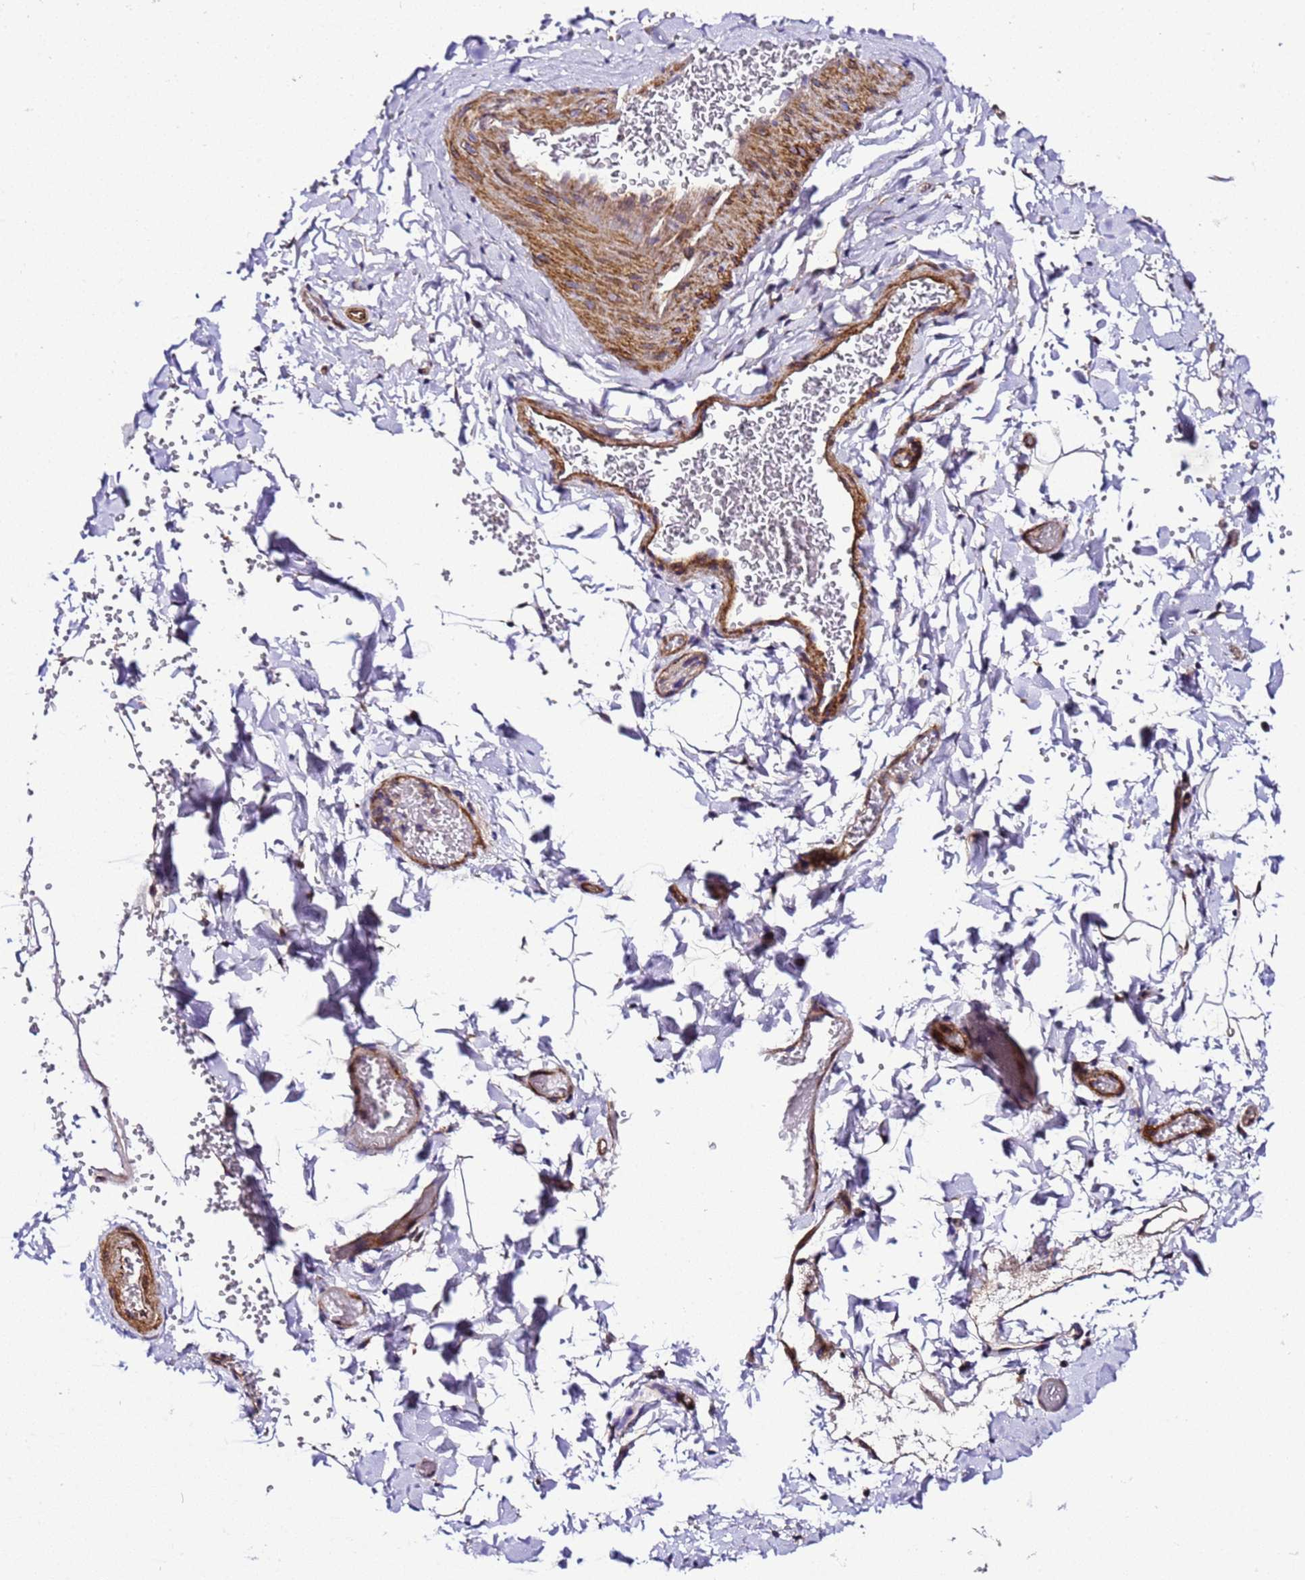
{"staining": {"intensity": "weak", "quantity": ">75%", "location": "cytoplasmic/membranous"}, "tissue": "adipose tissue", "cell_type": "Adipocytes", "image_type": "normal", "snomed": [{"axis": "morphology", "description": "Normal tissue, NOS"}, {"axis": "topography", "description": "Gallbladder"}, {"axis": "topography", "description": "Peripheral nerve tissue"}], "caption": "A histopathology image of adipose tissue stained for a protein shows weak cytoplasmic/membranous brown staining in adipocytes.", "gene": "ZNF417", "patient": {"sex": "male", "age": 38}}